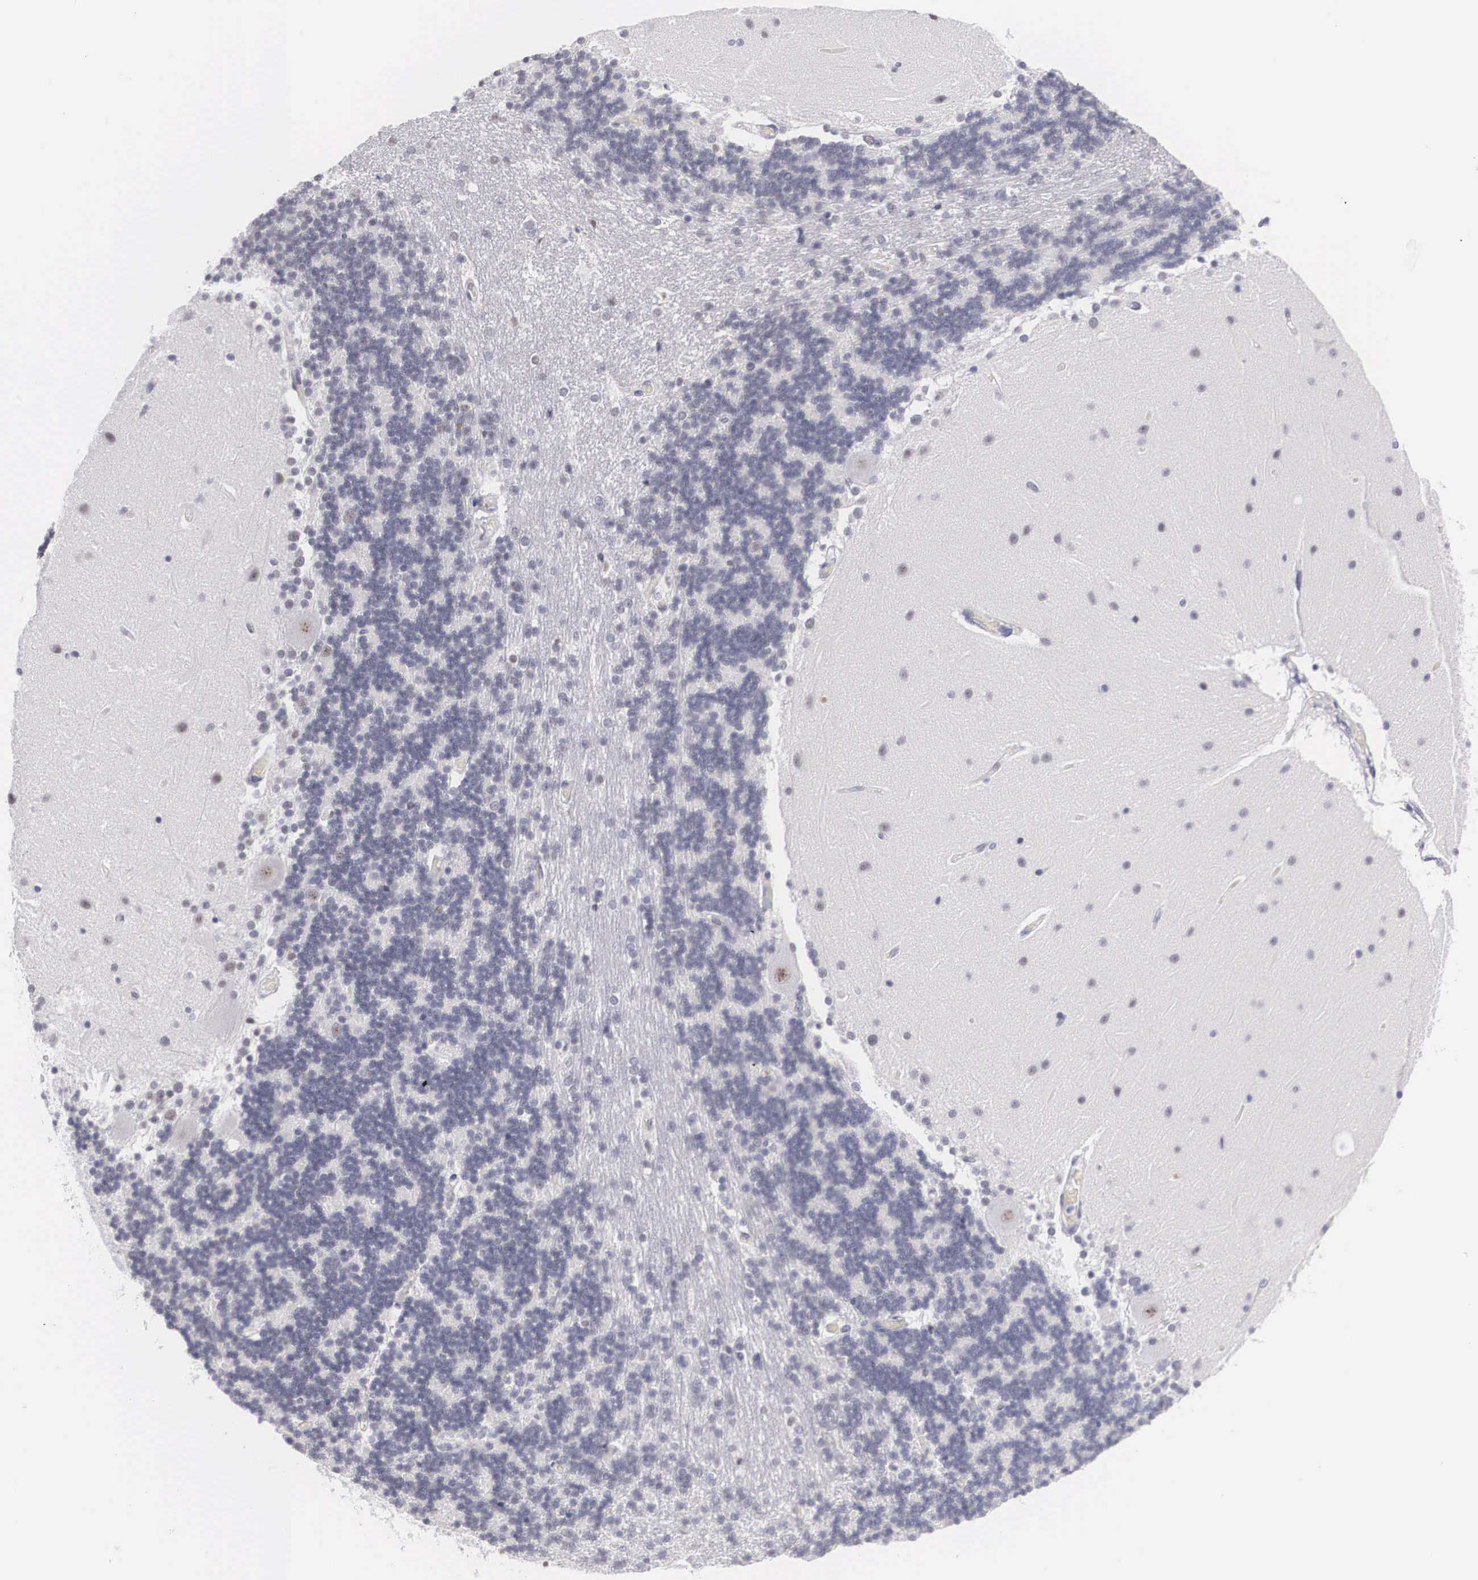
{"staining": {"intensity": "negative", "quantity": "none", "location": "none"}, "tissue": "cerebellum", "cell_type": "Cells in granular layer", "image_type": "normal", "snomed": [{"axis": "morphology", "description": "Normal tissue, NOS"}, {"axis": "topography", "description": "Cerebellum"}], "caption": "This is an immunohistochemistry photomicrograph of benign human cerebellum. There is no staining in cells in granular layer.", "gene": "FAM47A", "patient": {"sex": "female", "age": 54}}